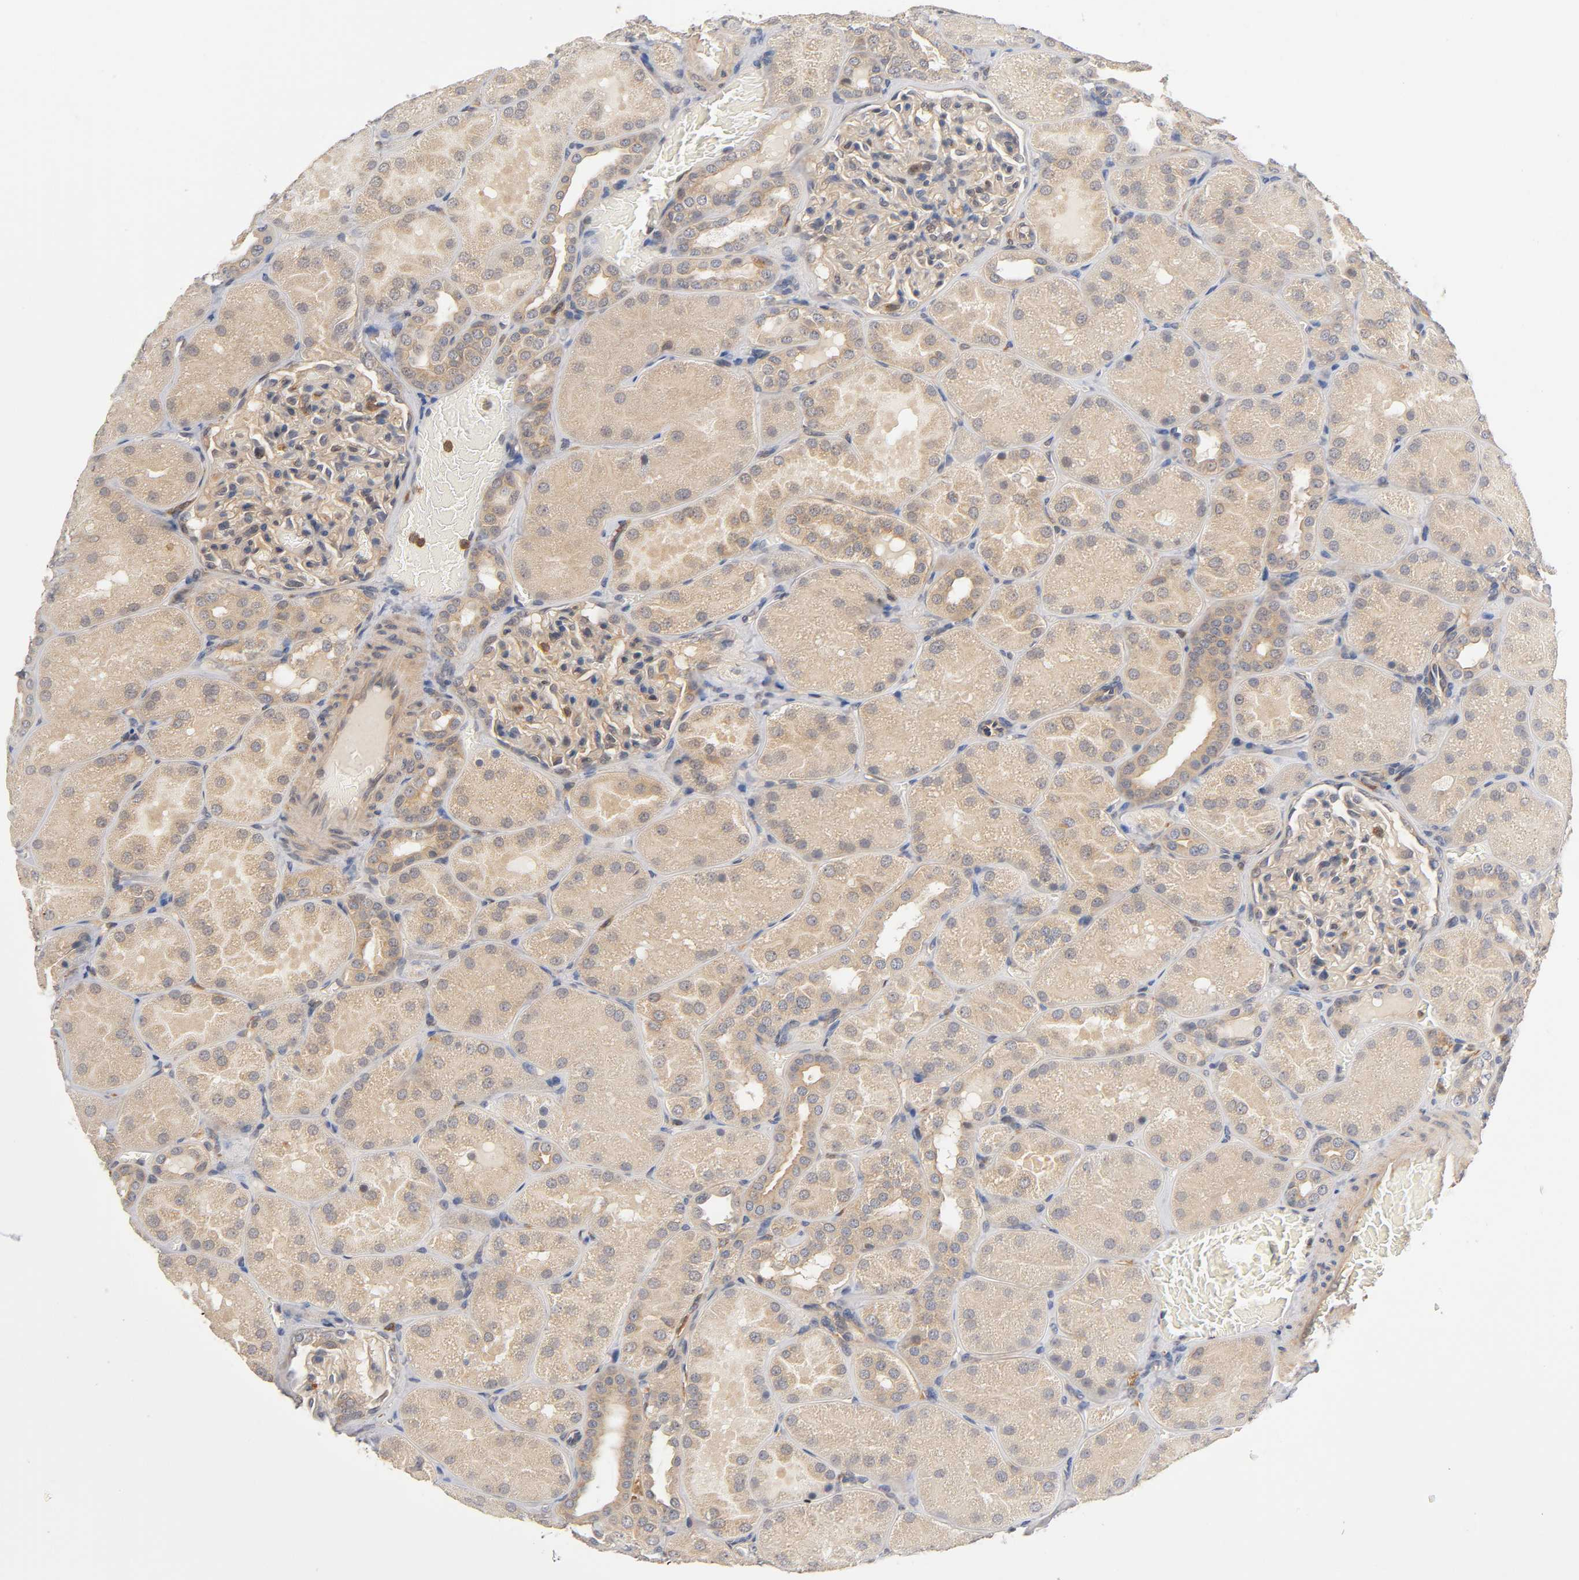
{"staining": {"intensity": "moderate", "quantity": ">75%", "location": "cytoplasmic/membranous"}, "tissue": "kidney", "cell_type": "Cells in glomeruli", "image_type": "normal", "snomed": [{"axis": "morphology", "description": "Normal tissue, NOS"}, {"axis": "topography", "description": "Kidney"}], "caption": "Immunohistochemical staining of benign kidney demonstrates >75% levels of moderate cytoplasmic/membranous protein staining in approximately >75% of cells in glomeruli. Immunohistochemistry stains the protein in brown and the nuclei are stained blue.", "gene": "ACTR2", "patient": {"sex": "male", "age": 28}}